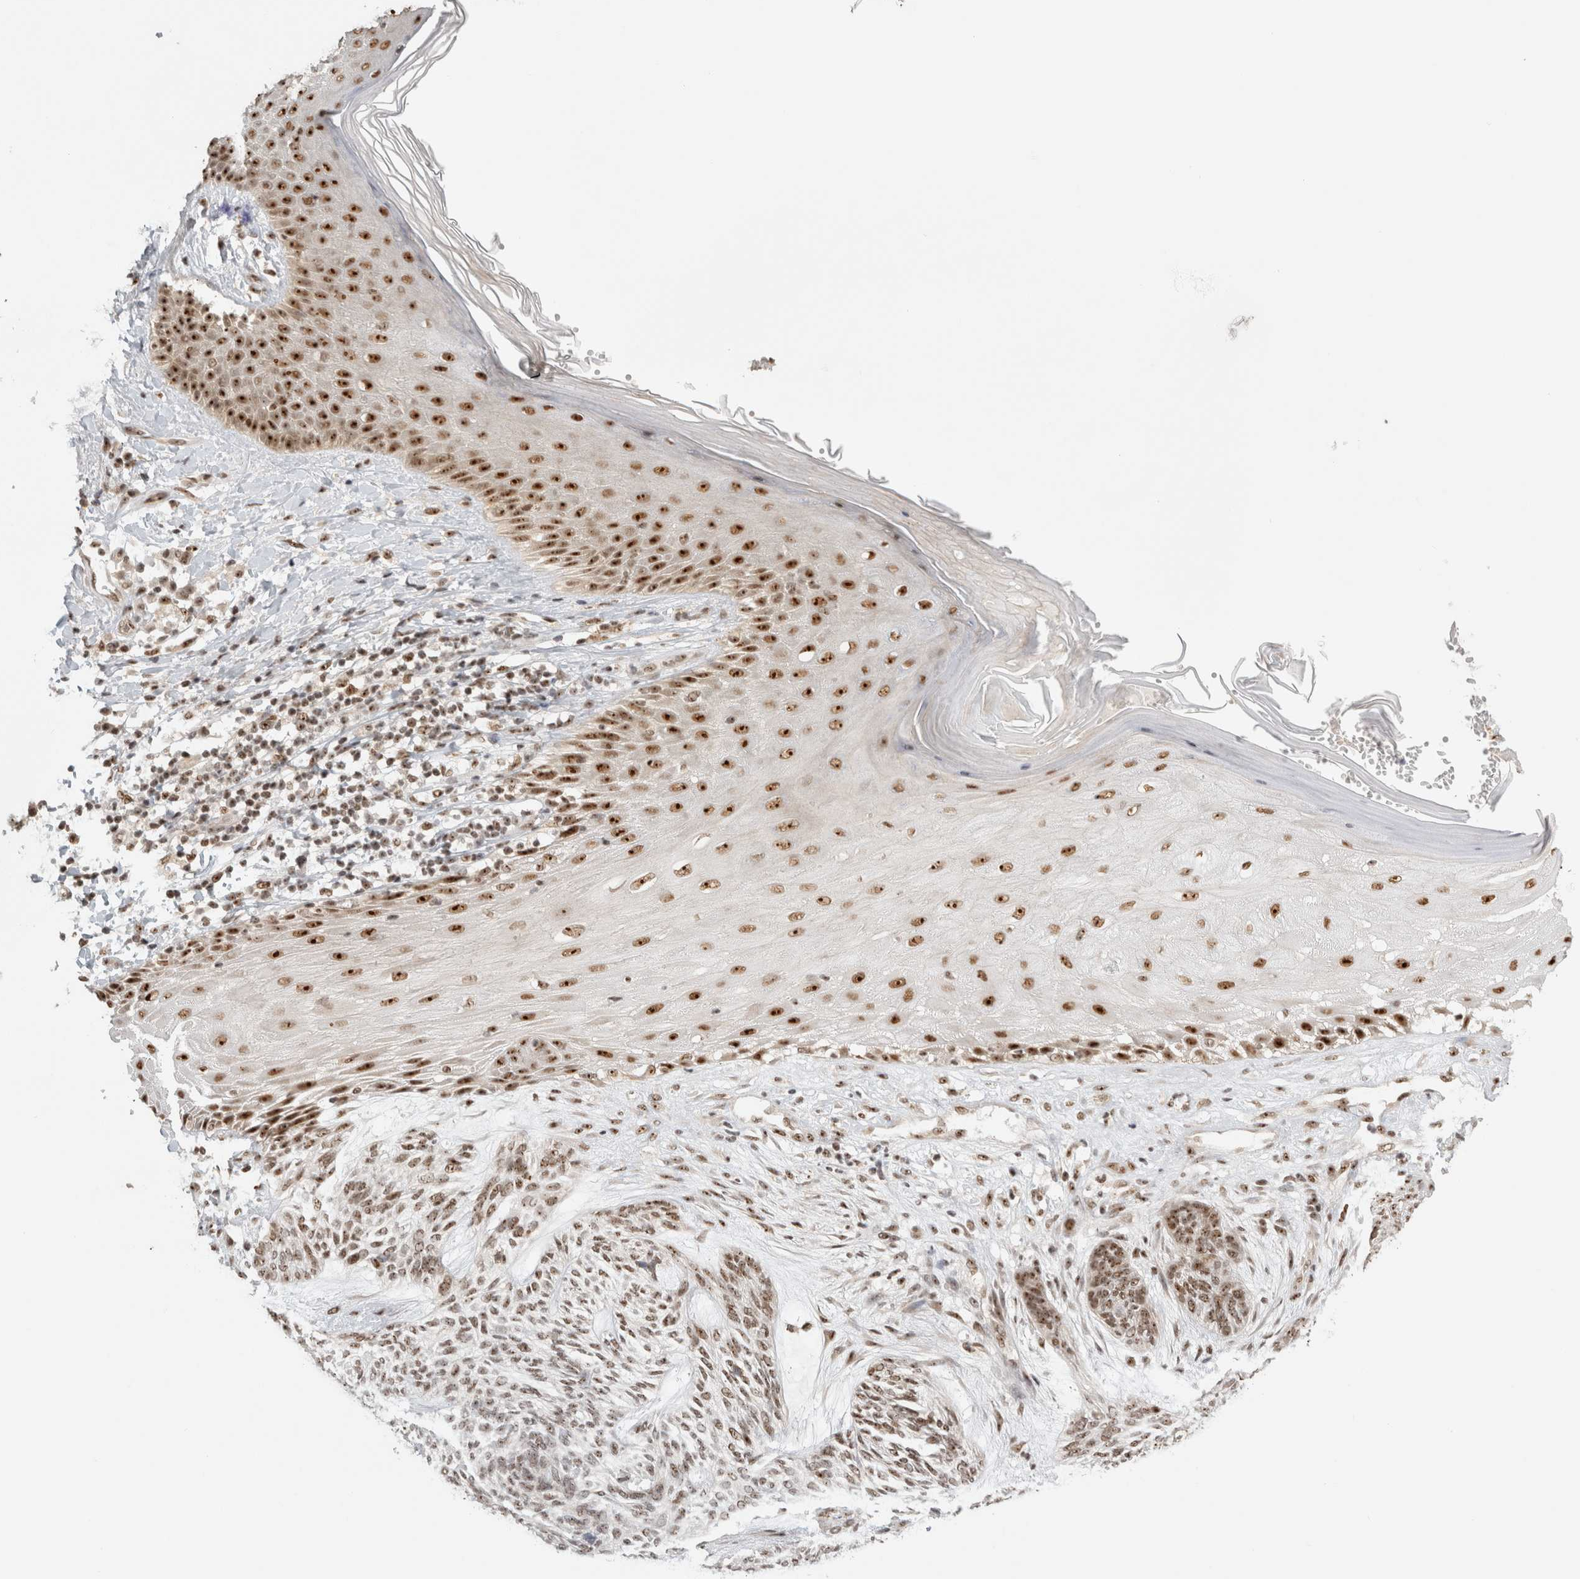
{"staining": {"intensity": "weak", "quantity": ">75%", "location": "nuclear"}, "tissue": "skin cancer", "cell_type": "Tumor cells", "image_type": "cancer", "snomed": [{"axis": "morphology", "description": "Basal cell carcinoma"}, {"axis": "topography", "description": "Skin"}], "caption": "Skin cancer stained for a protein reveals weak nuclear positivity in tumor cells. (Stains: DAB (3,3'-diaminobenzidine) in brown, nuclei in blue, Microscopy: brightfield microscopy at high magnification).", "gene": "EBNA1BP2", "patient": {"sex": "male", "age": 55}}